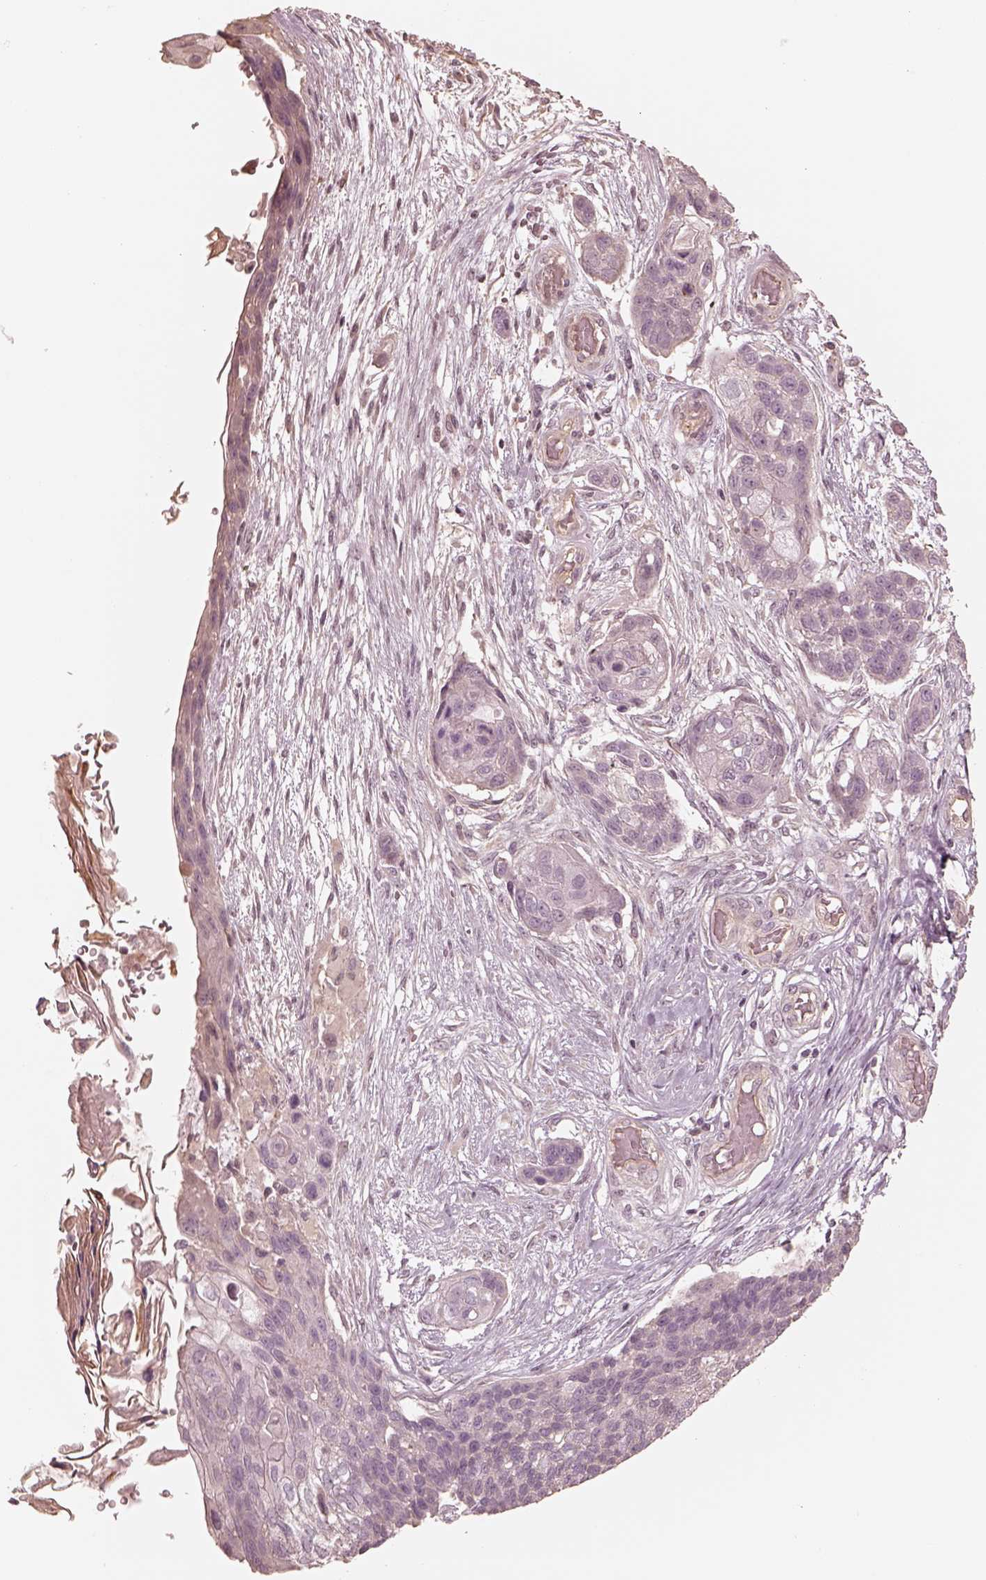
{"staining": {"intensity": "negative", "quantity": "none", "location": "none"}, "tissue": "lung cancer", "cell_type": "Tumor cells", "image_type": "cancer", "snomed": [{"axis": "morphology", "description": "Squamous cell carcinoma, NOS"}, {"axis": "topography", "description": "Lung"}], "caption": "Tumor cells are negative for brown protein staining in lung squamous cell carcinoma.", "gene": "KIF5C", "patient": {"sex": "male", "age": 69}}